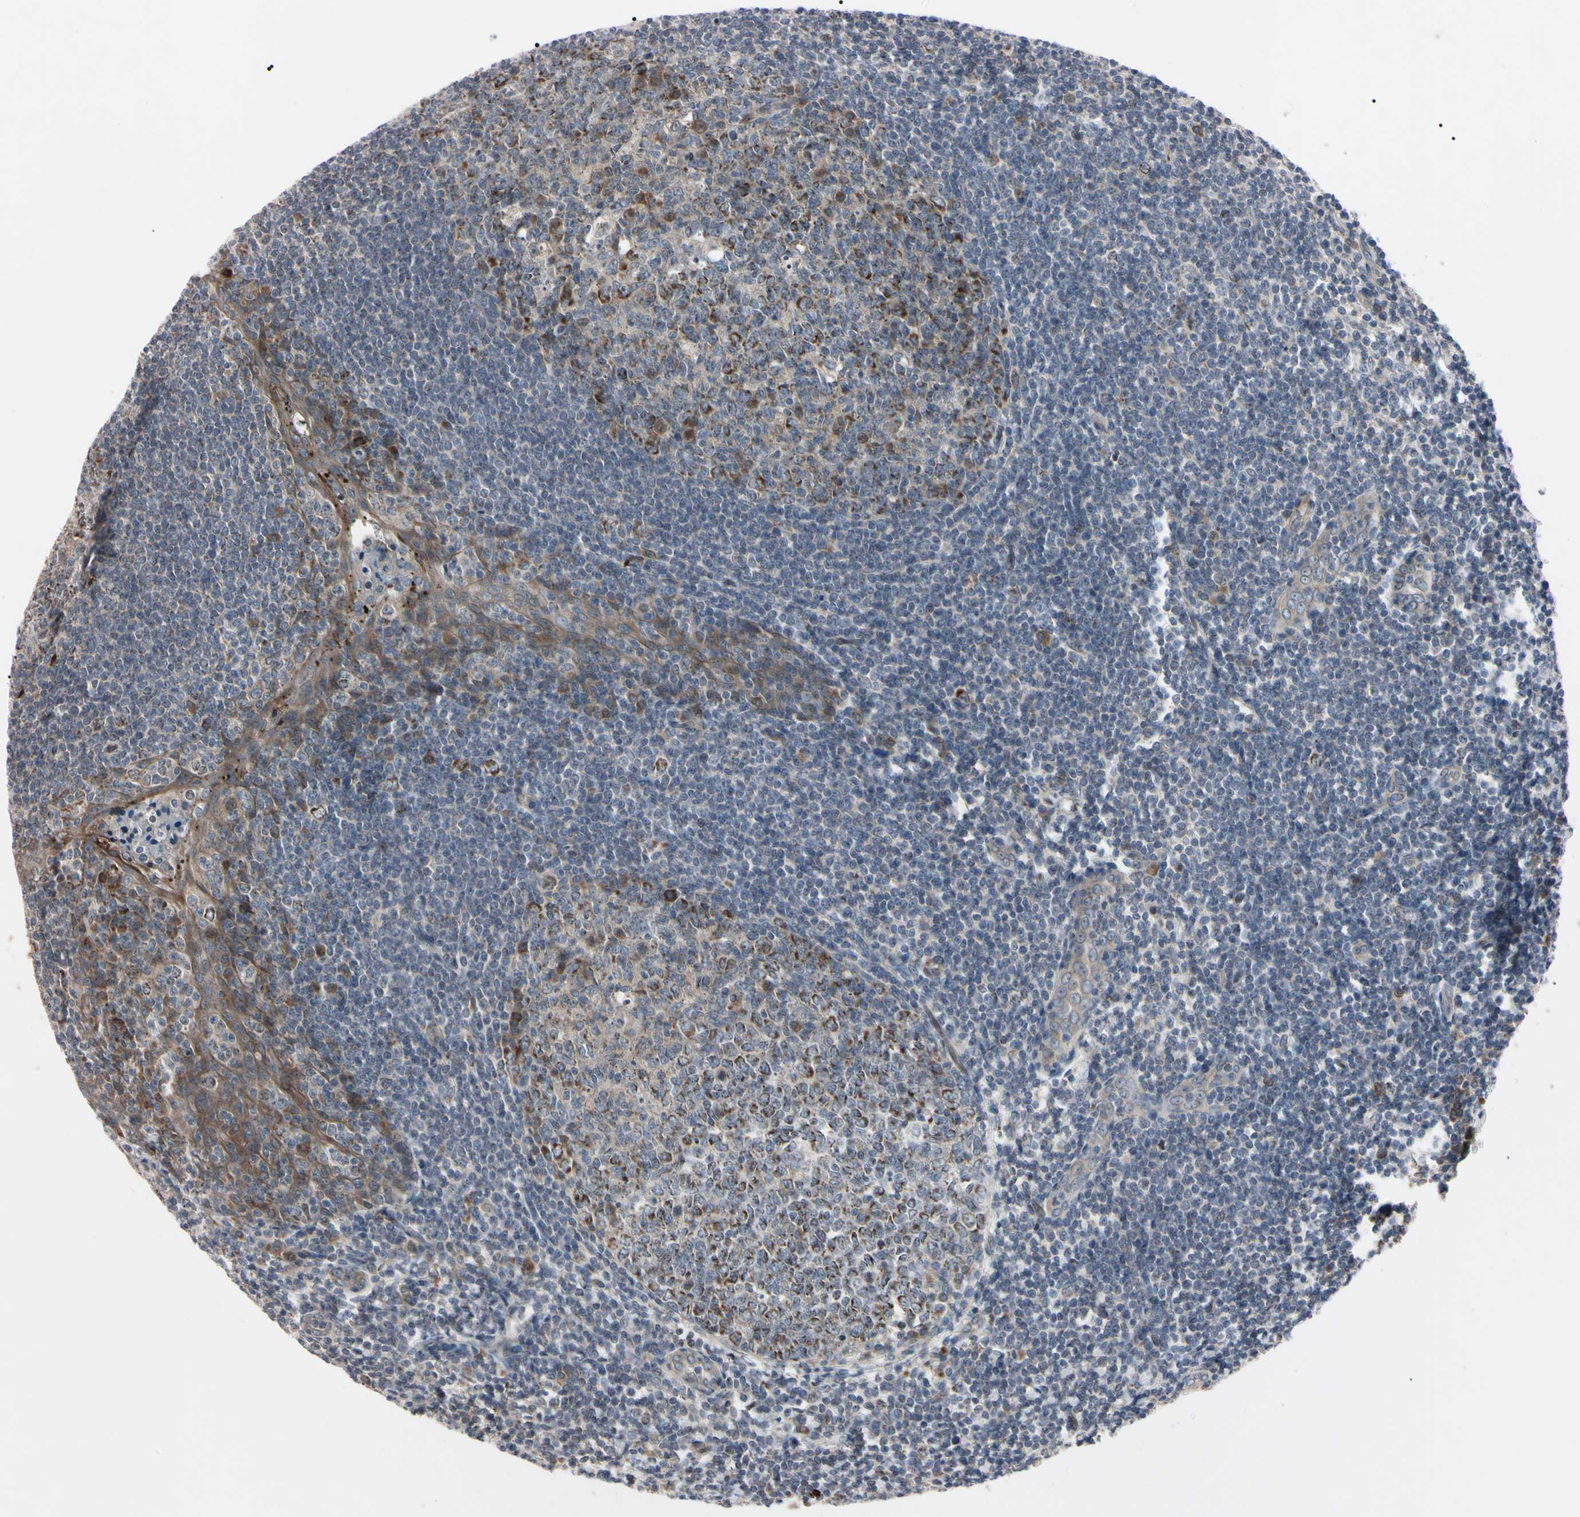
{"staining": {"intensity": "strong", "quantity": "<25%", "location": "cytoplasmic/membranous"}, "tissue": "tonsil", "cell_type": "Germinal center cells", "image_type": "normal", "snomed": [{"axis": "morphology", "description": "Normal tissue, NOS"}, {"axis": "topography", "description": "Tonsil"}], "caption": "Germinal center cells show medium levels of strong cytoplasmic/membranous staining in about <25% of cells in unremarkable human tonsil.", "gene": "TNFRSF1A", "patient": {"sex": "male", "age": 31}}